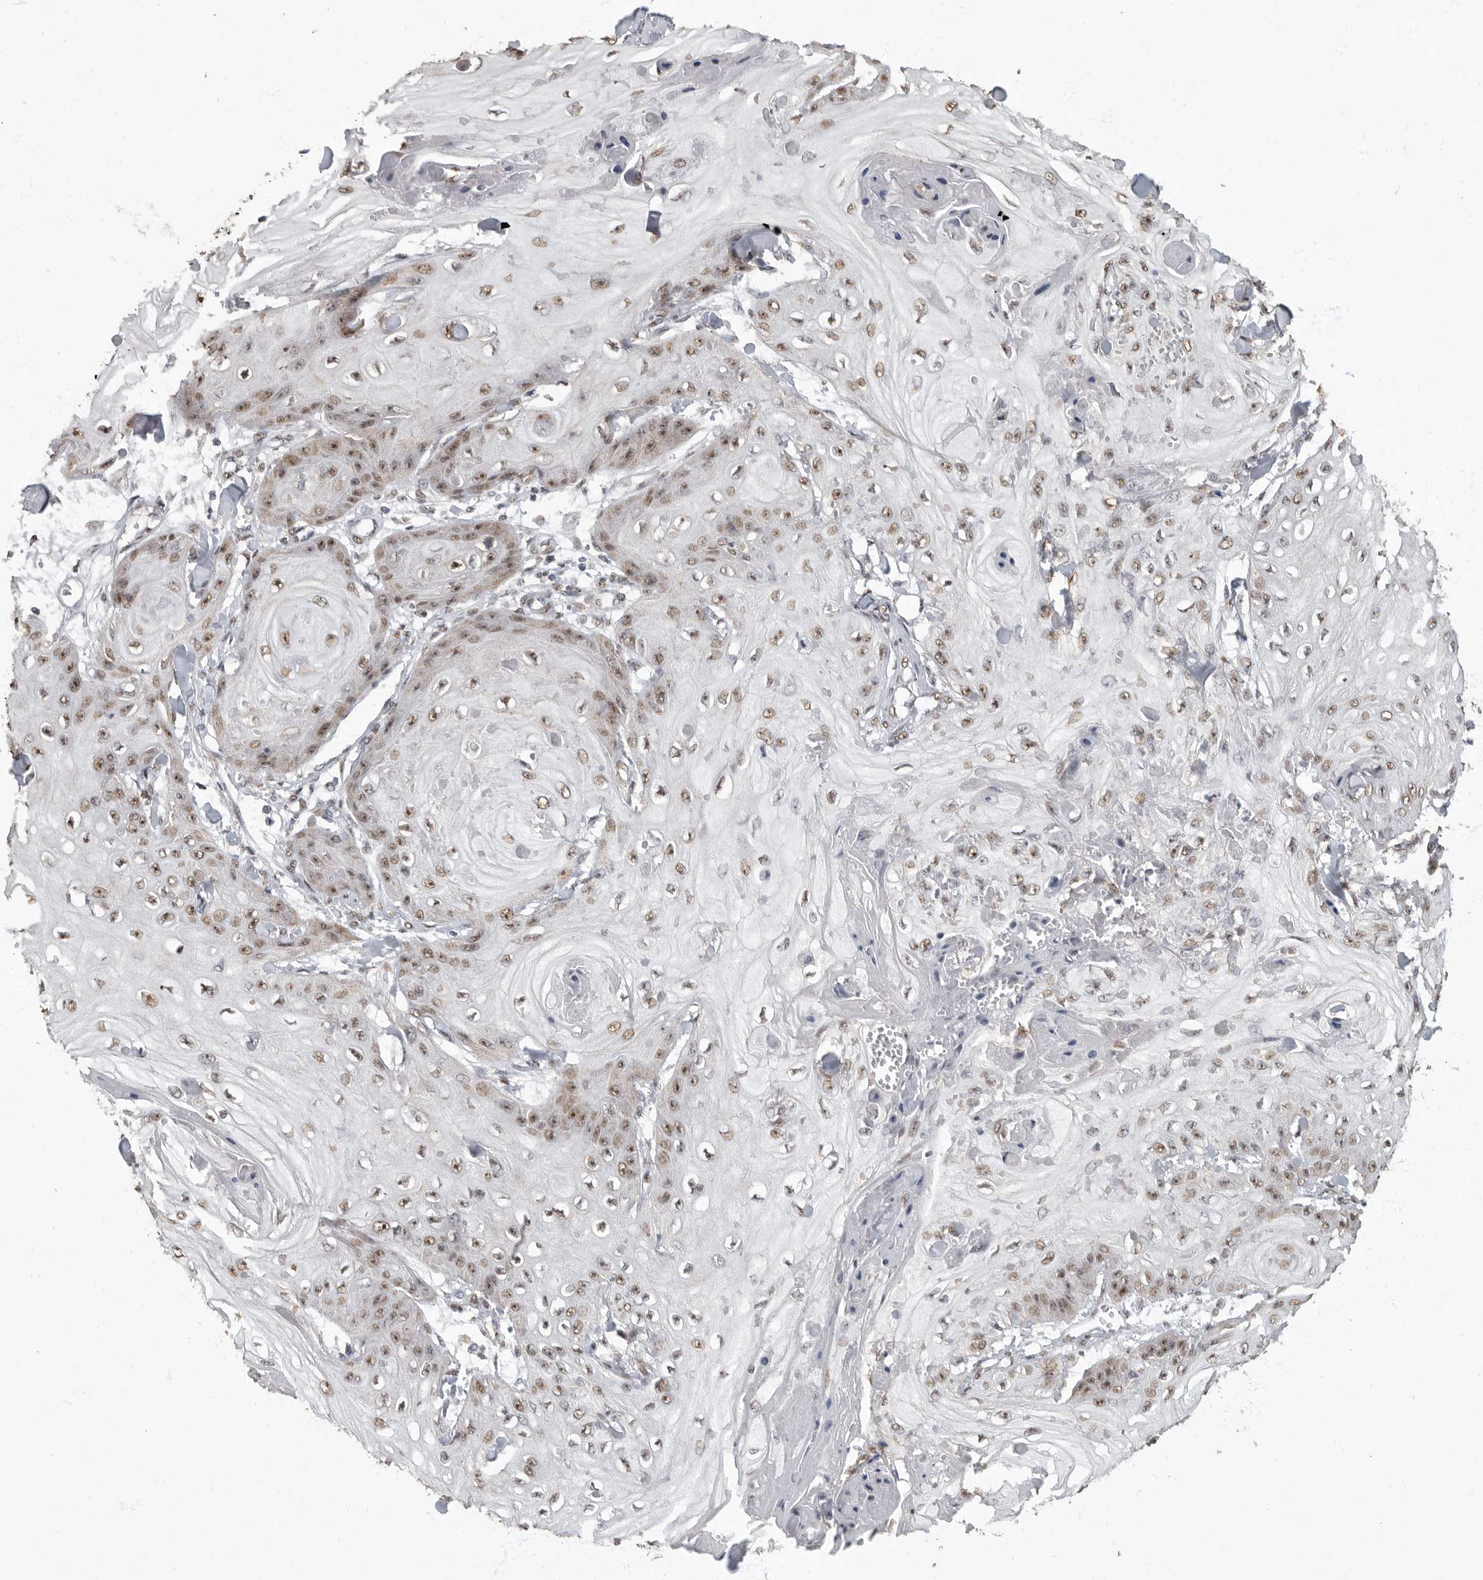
{"staining": {"intensity": "moderate", "quantity": ">75%", "location": "nuclear"}, "tissue": "skin cancer", "cell_type": "Tumor cells", "image_type": "cancer", "snomed": [{"axis": "morphology", "description": "Squamous cell carcinoma, NOS"}, {"axis": "topography", "description": "Skin"}], "caption": "The immunohistochemical stain highlights moderate nuclear expression in tumor cells of skin cancer tissue.", "gene": "NBL1", "patient": {"sex": "male", "age": 74}}